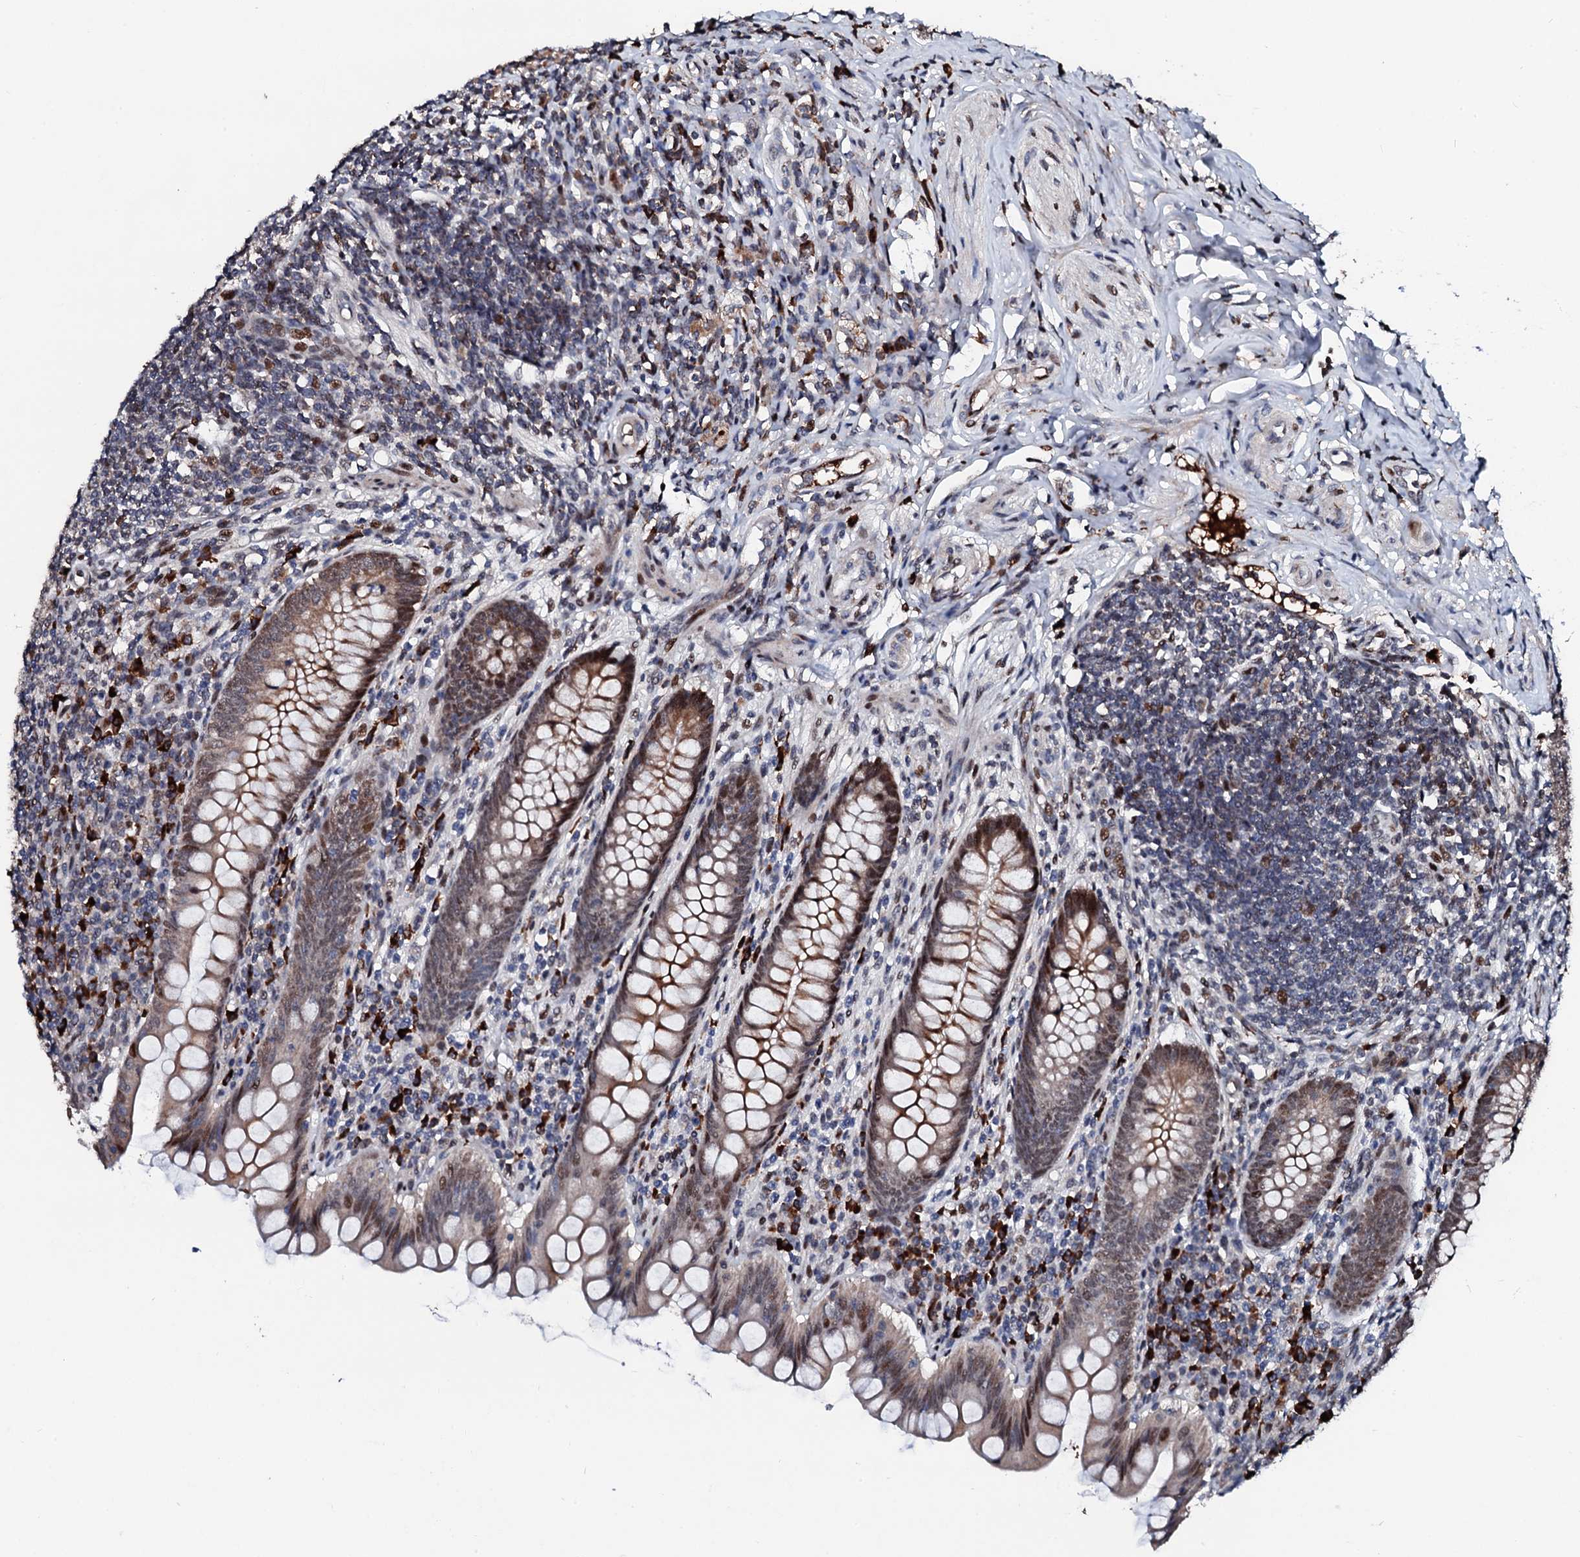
{"staining": {"intensity": "moderate", "quantity": ">75%", "location": "cytoplasmic/membranous,nuclear"}, "tissue": "appendix", "cell_type": "Glandular cells", "image_type": "normal", "snomed": [{"axis": "morphology", "description": "Normal tissue, NOS"}, {"axis": "topography", "description": "Appendix"}], "caption": "Appendix stained with DAB (3,3'-diaminobenzidine) immunohistochemistry demonstrates medium levels of moderate cytoplasmic/membranous,nuclear positivity in approximately >75% of glandular cells.", "gene": "KIF18A", "patient": {"sex": "female", "age": 33}}